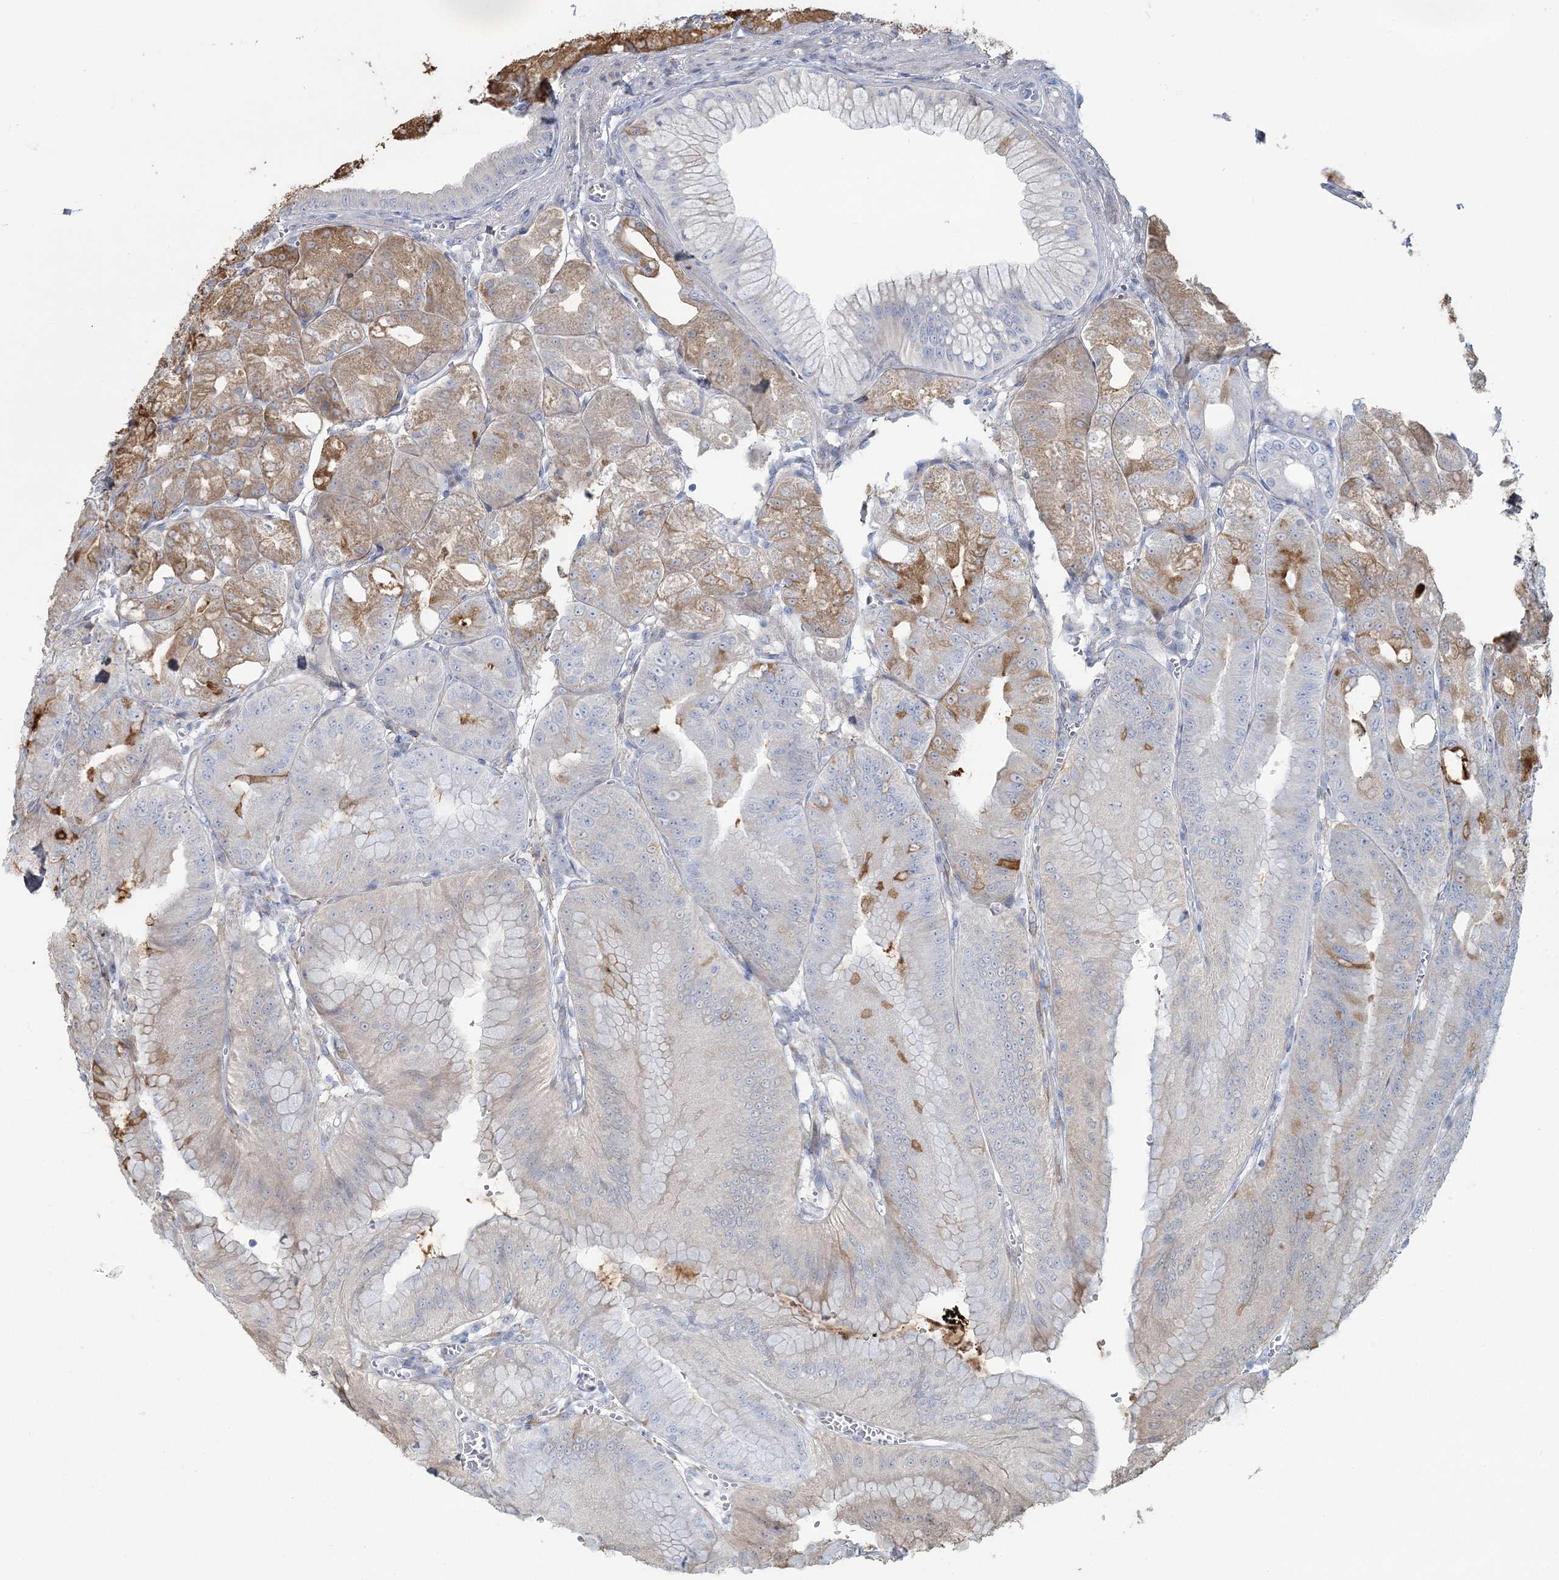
{"staining": {"intensity": "moderate", "quantity": "25%-75%", "location": "cytoplasmic/membranous"}, "tissue": "stomach", "cell_type": "Glandular cells", "image_type": "normal", "snomed": [{"axis": "morphology", "description": "Normal tissue, NOS"}, {"axis": "topography", "description": "Stomach, upper"}, {"axis": "topography", "description": "Stomach, lower"}], "caption": "Unremarkable stomach reveals moderate cytoplasmic/membranous staining in about 25%-75% of glandular cells, visualized by immunohistochemistry. (brown staining indicates protein expression, while blue staining denotes nuclei).", "gene": "CMBL", "patient": {"sex": "male", "age": 71}}